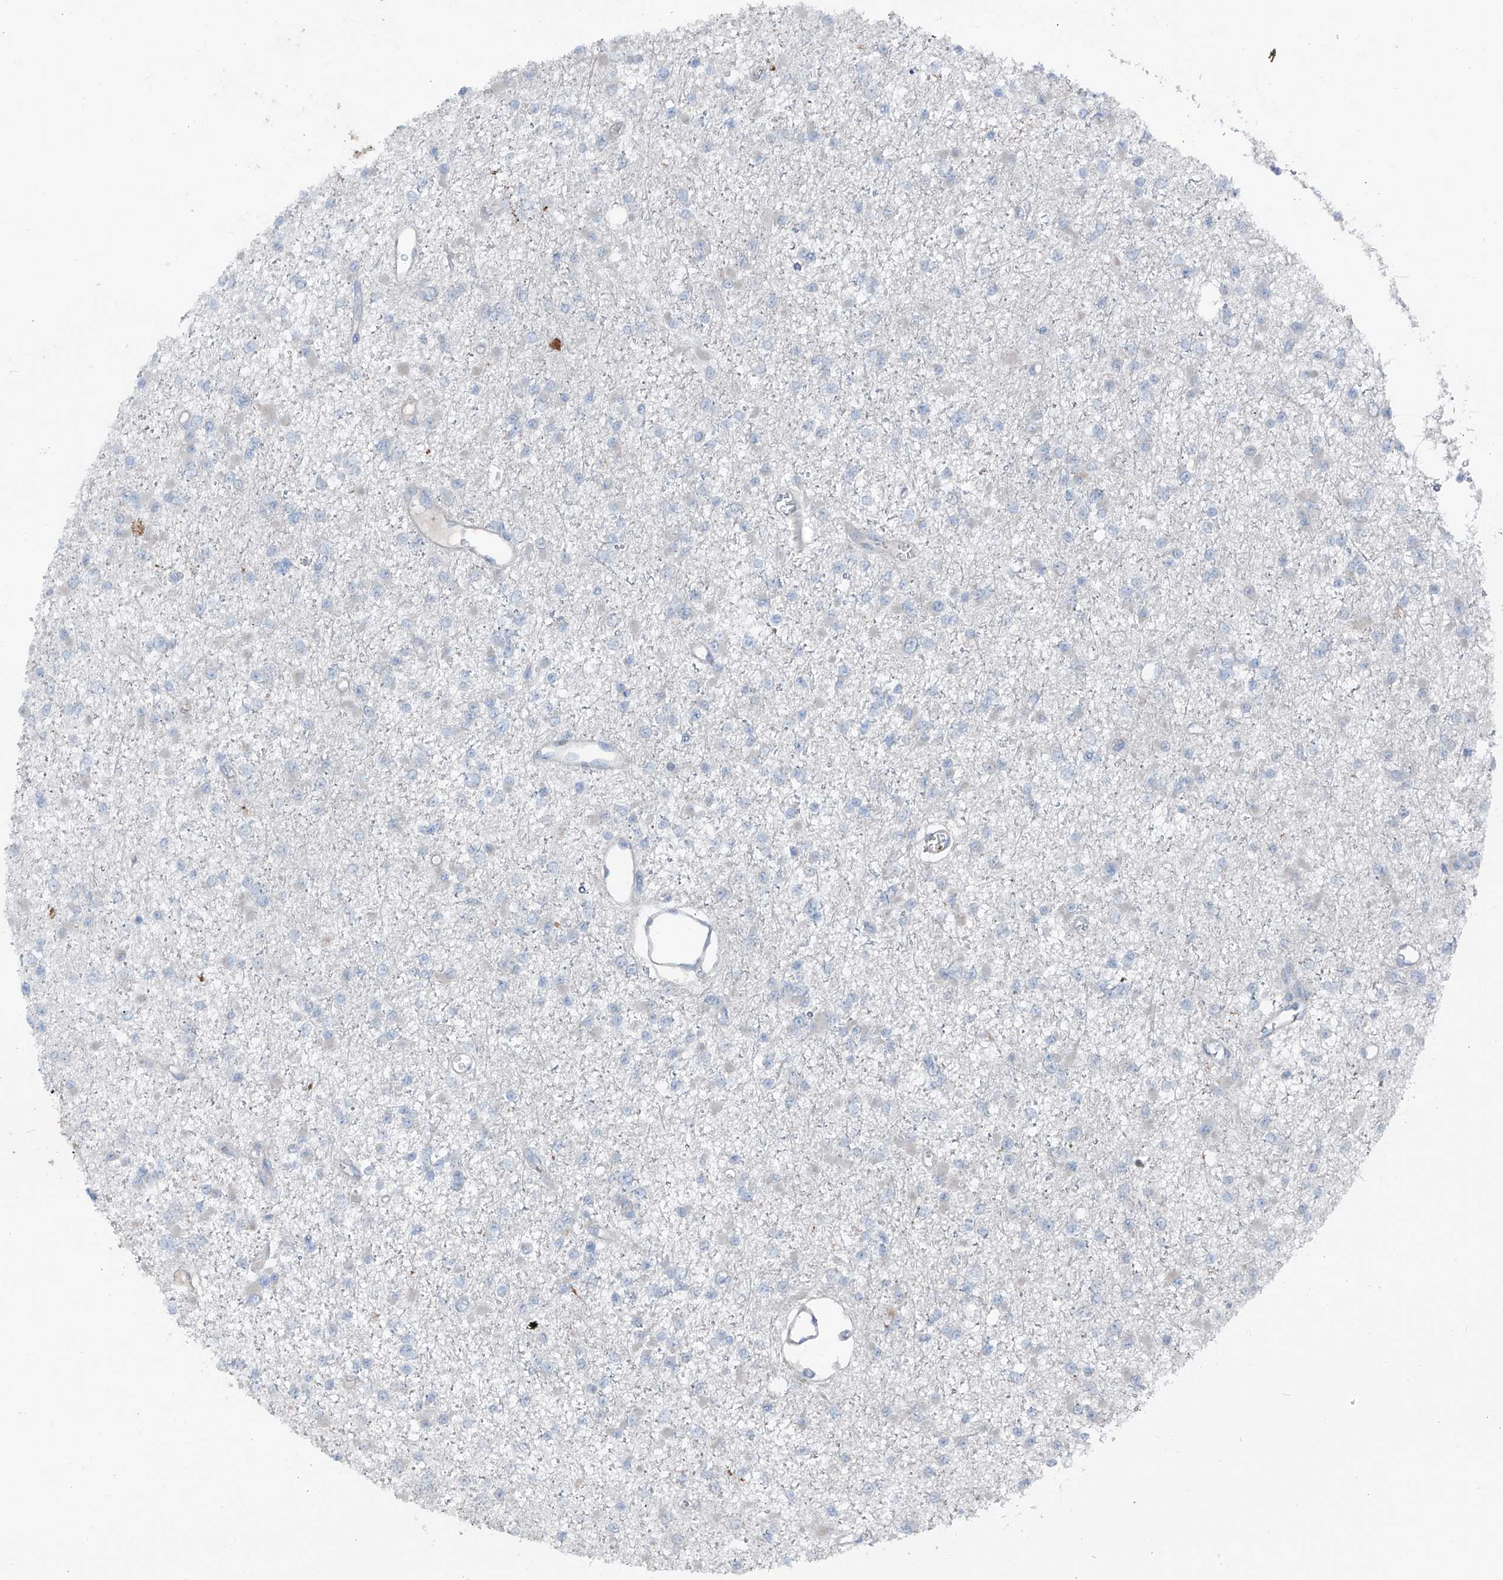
{"staining": {"intensity": "negative", "quantity": "none", "location": "none"}, "tissue": "glioma", "cell_type": "Tumor cells", "image_type": "cancer", "snomed": [{"axis": "morphology", "description": "Glioma, malignant, Low grade"}, {"axis": "topography", "description": "Brain"}], "caption": "This micrograph is of low-grade glioma (malignant) stained with immunohistochemistry to label a protein in brown with the nuclei are counter-stained blue. There is no expression in tumor cells.", "gene": "HSPB11", "patient": {"sex": "female", "age": 22}}